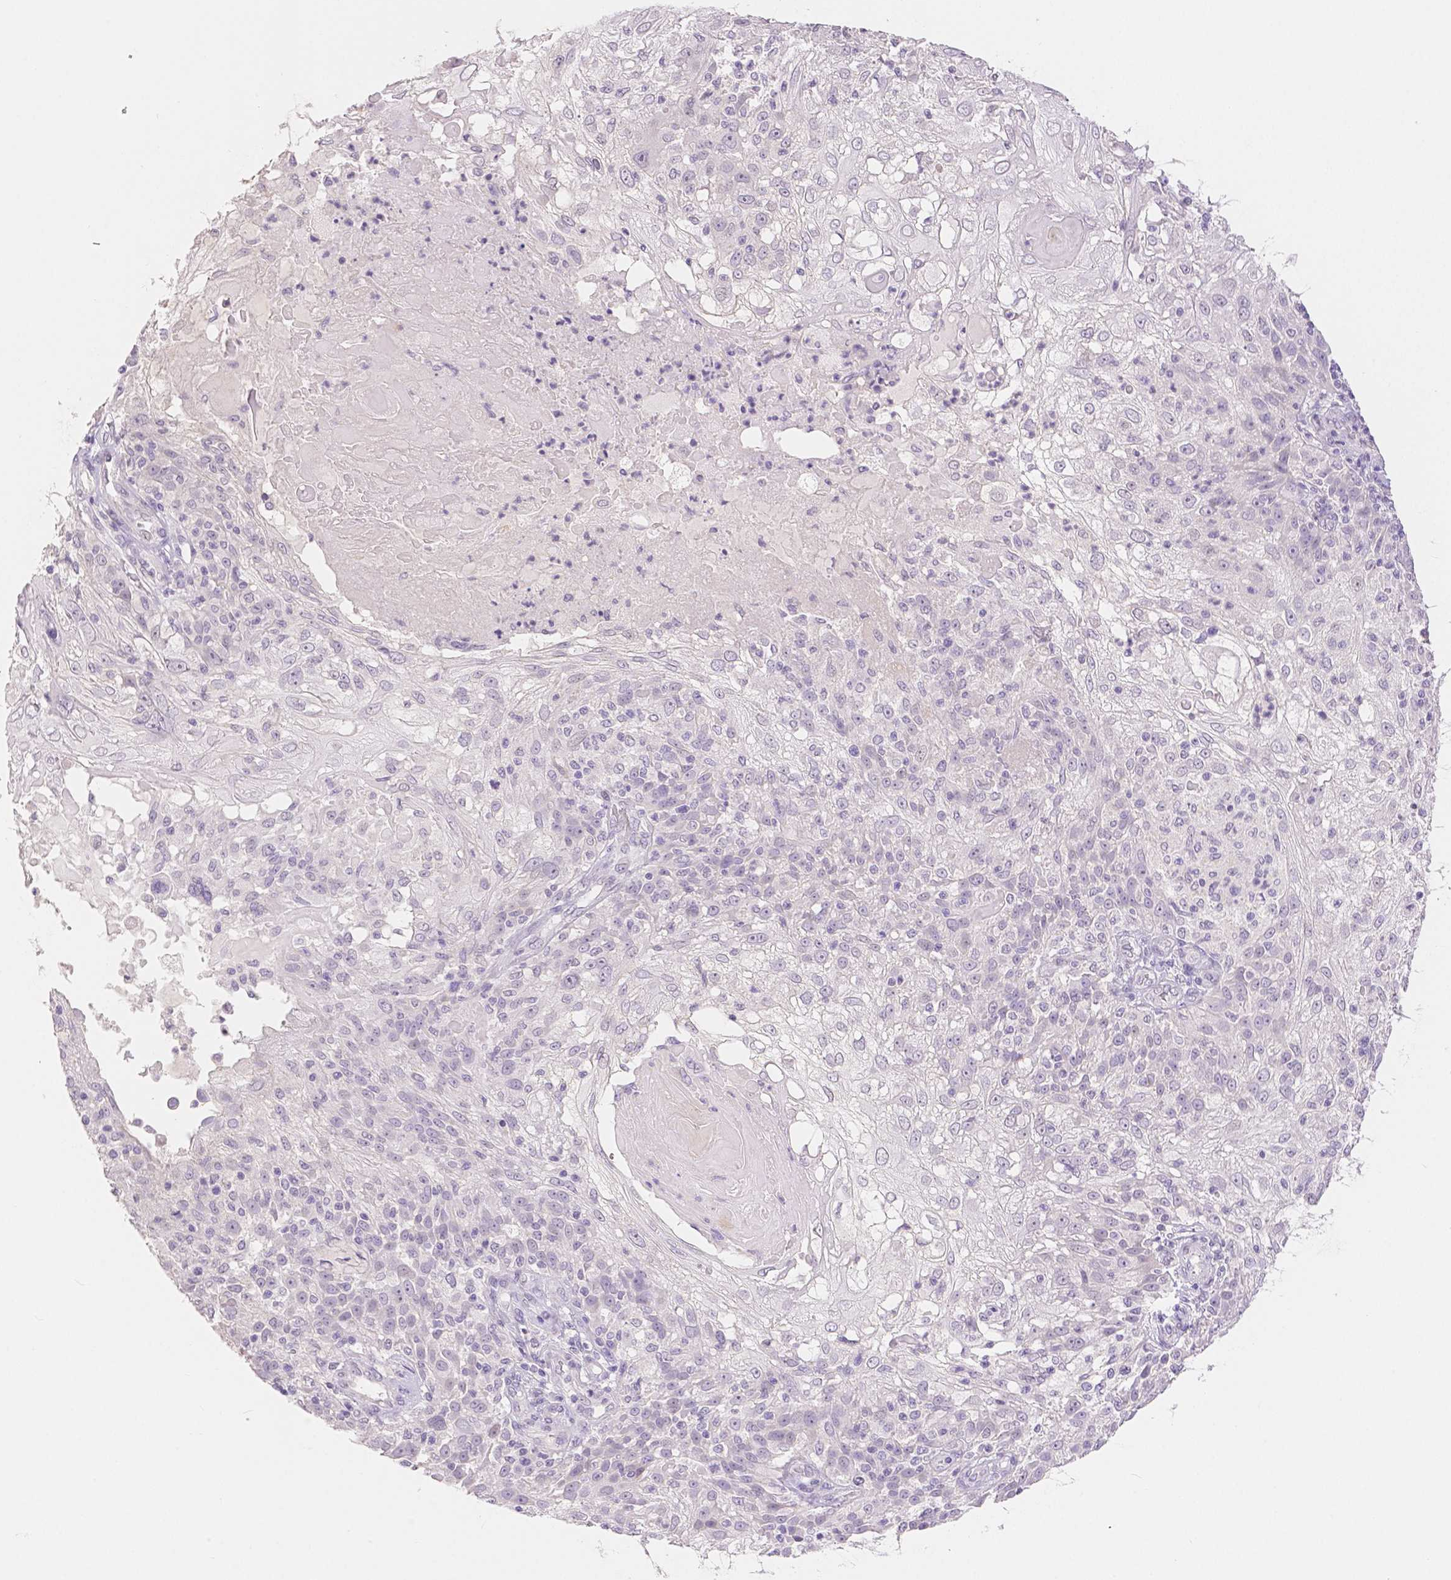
{"staining": {"intensity": "negative", "quantity": "none", "location": "none"}, "tissue": "skin cancer", "cell_type": "Tumor cells", "image_type": "cancer", "snomed": [{"axis": "morphology", "description": "Normal tissue, NOS"}, {"axis": "morphology", "description": "Squamous cell carcinoma, NOS"}, {"axis": "topography", "description": "Skin"}], "caption": "An immunohistochemistry (IHC) histopathology image of skin cancer (squamous cell carcinoma) is shown. There is no staining in tumor cells of skin cancer (squamous cell carcinoma).", "gene": "OCLN", "patient": {"sex": "female", "age": 83}}